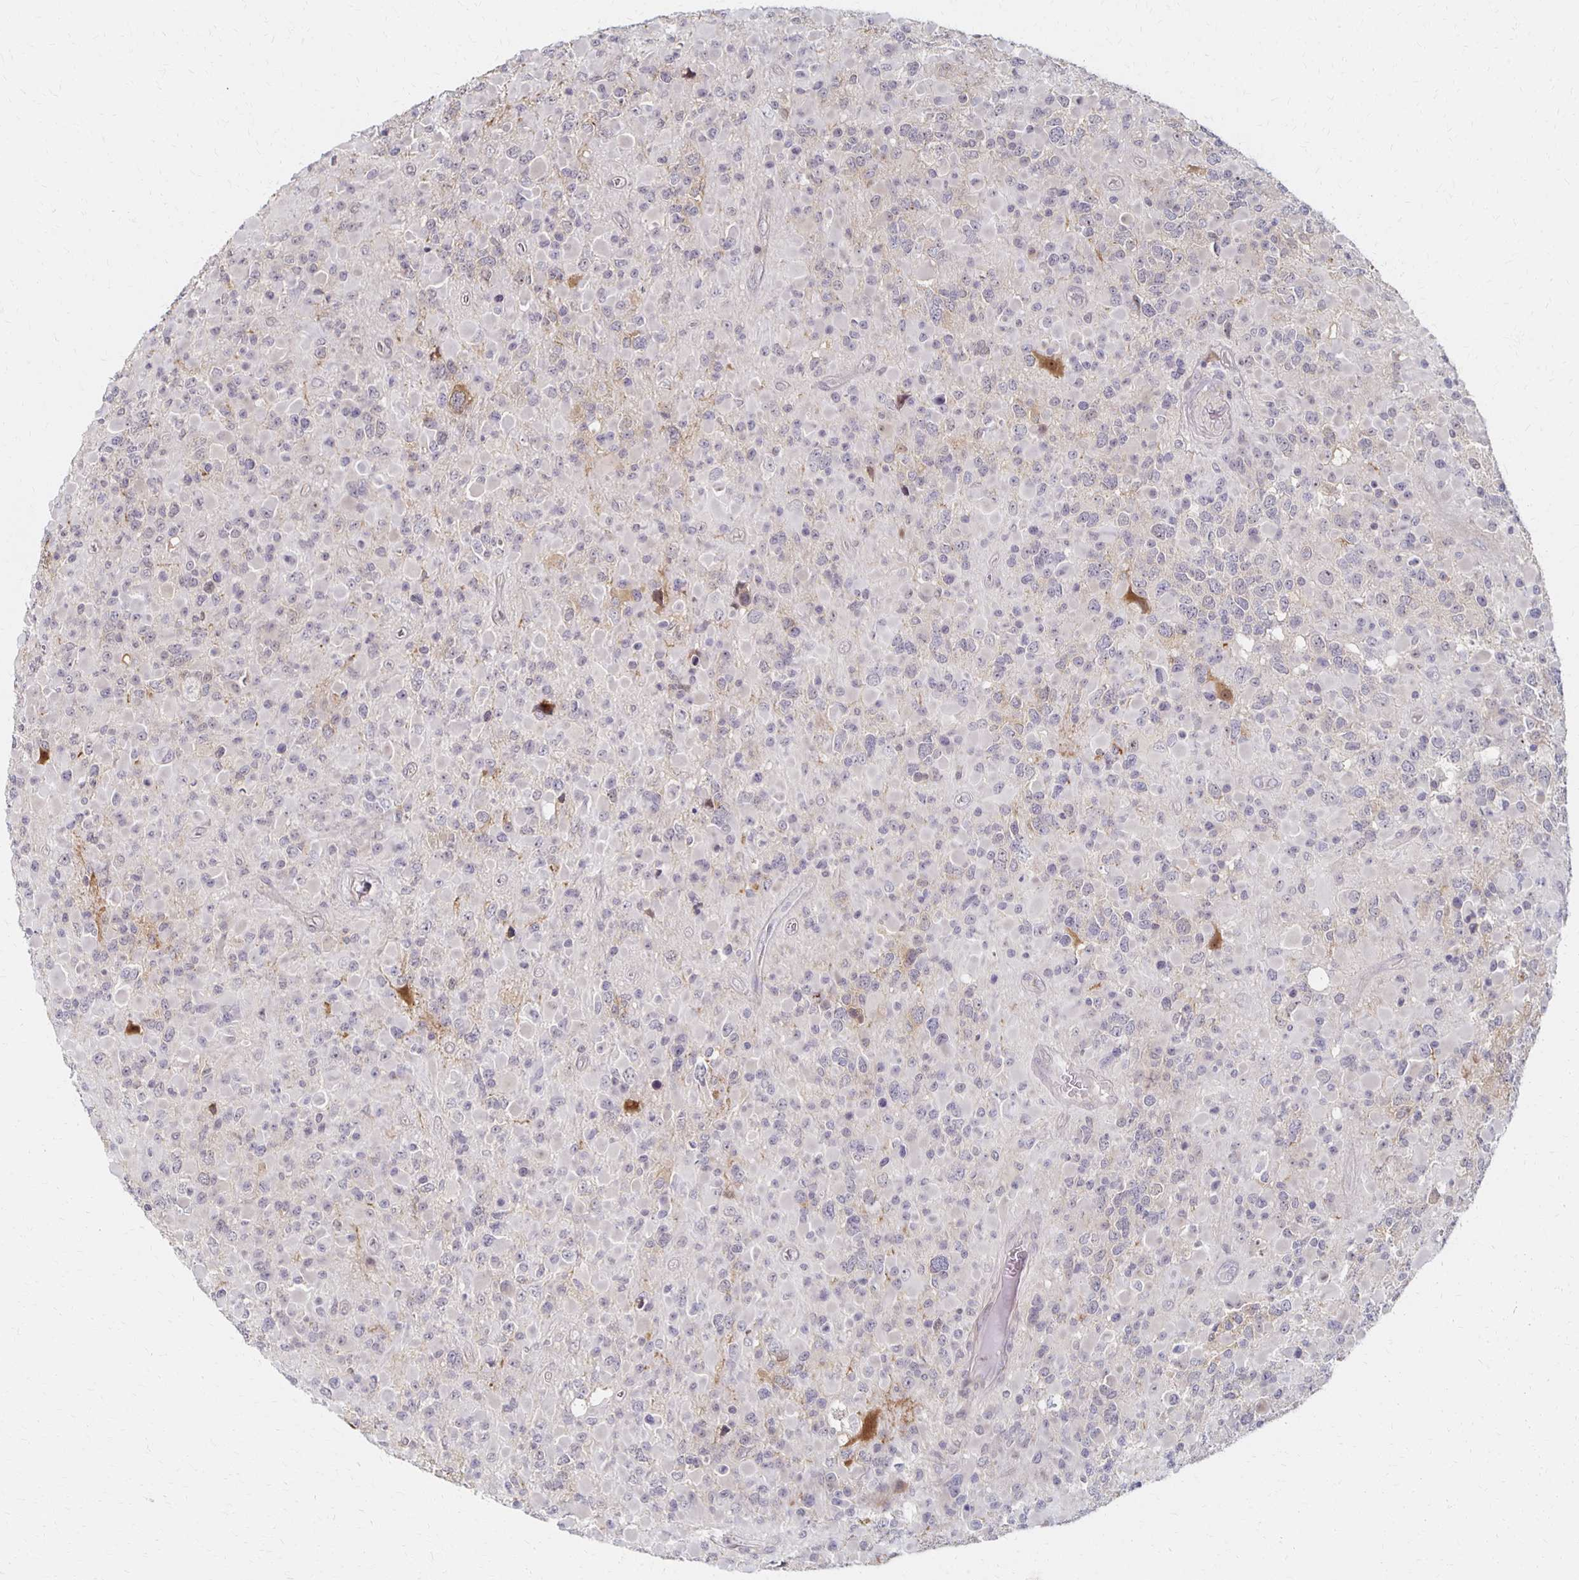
{"staining": {"intensity": "negative", "quantity": "none", "location": "none"}, "tissue": "glioma", "cell_type": "Tumor cells", "image_type": "cancer", "snomed": [{"axis": "morphology", "description": "Glioma, malignant, High grade"}, {"axis": "topography", "description": "Brain"}], "caption": "This is a histopathology image of immunohistochemistry staining of glioma, which shows no expression in tumor cells.", "gene": "PRKCB", "patient": {"sex": "female", "age": 40}}